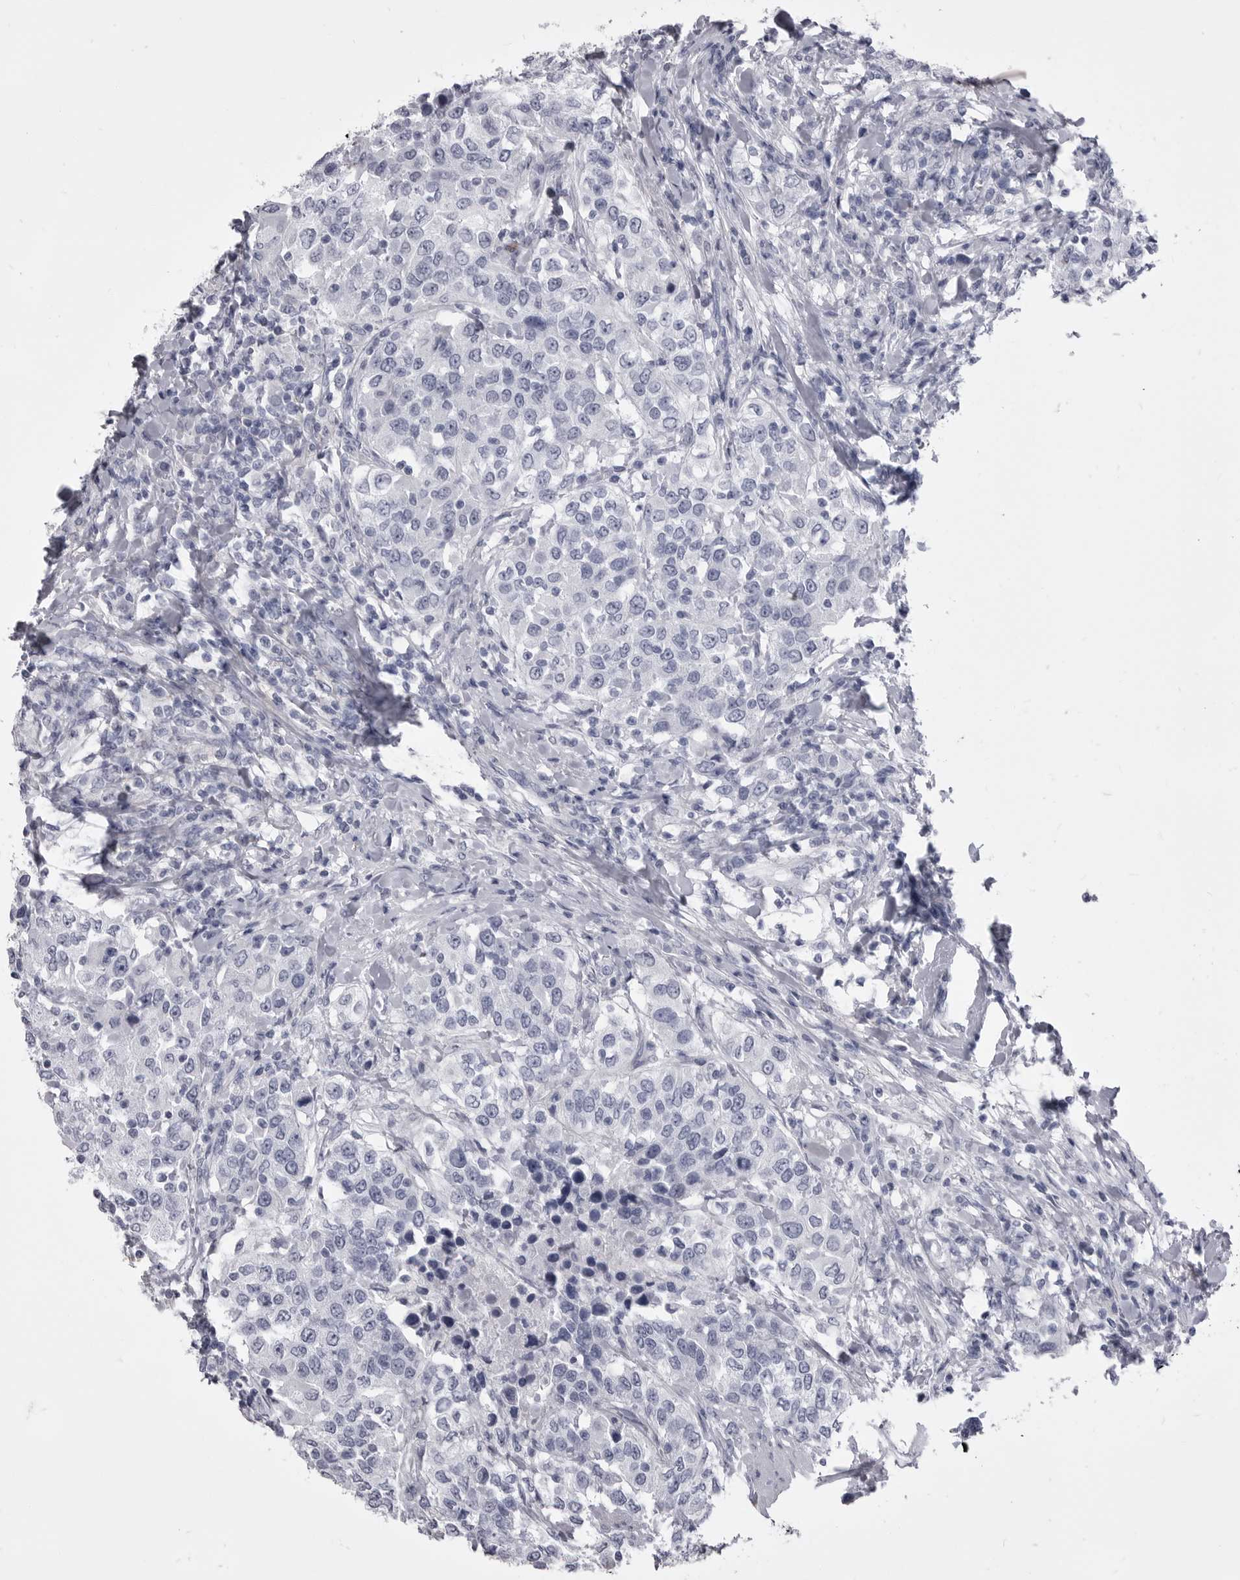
{"staining": {"intensity": "negative", "quantity": "none", "location": "none"}, "tissue": "urothelial cancer", "cell_type": "Tumor cells", "image_type": "cancer", "snomed": [{"axis": "morphology", "description": "Urothelial carcinoma, High grade"}, {"axis": "topography", "description": "Urinary bladder"}], "caption": "A micrograph of human urothelial cancer is negative for staining in tumor cells.", "gene": "ANK2", "patient": {"sex": "female", "age": 80}}